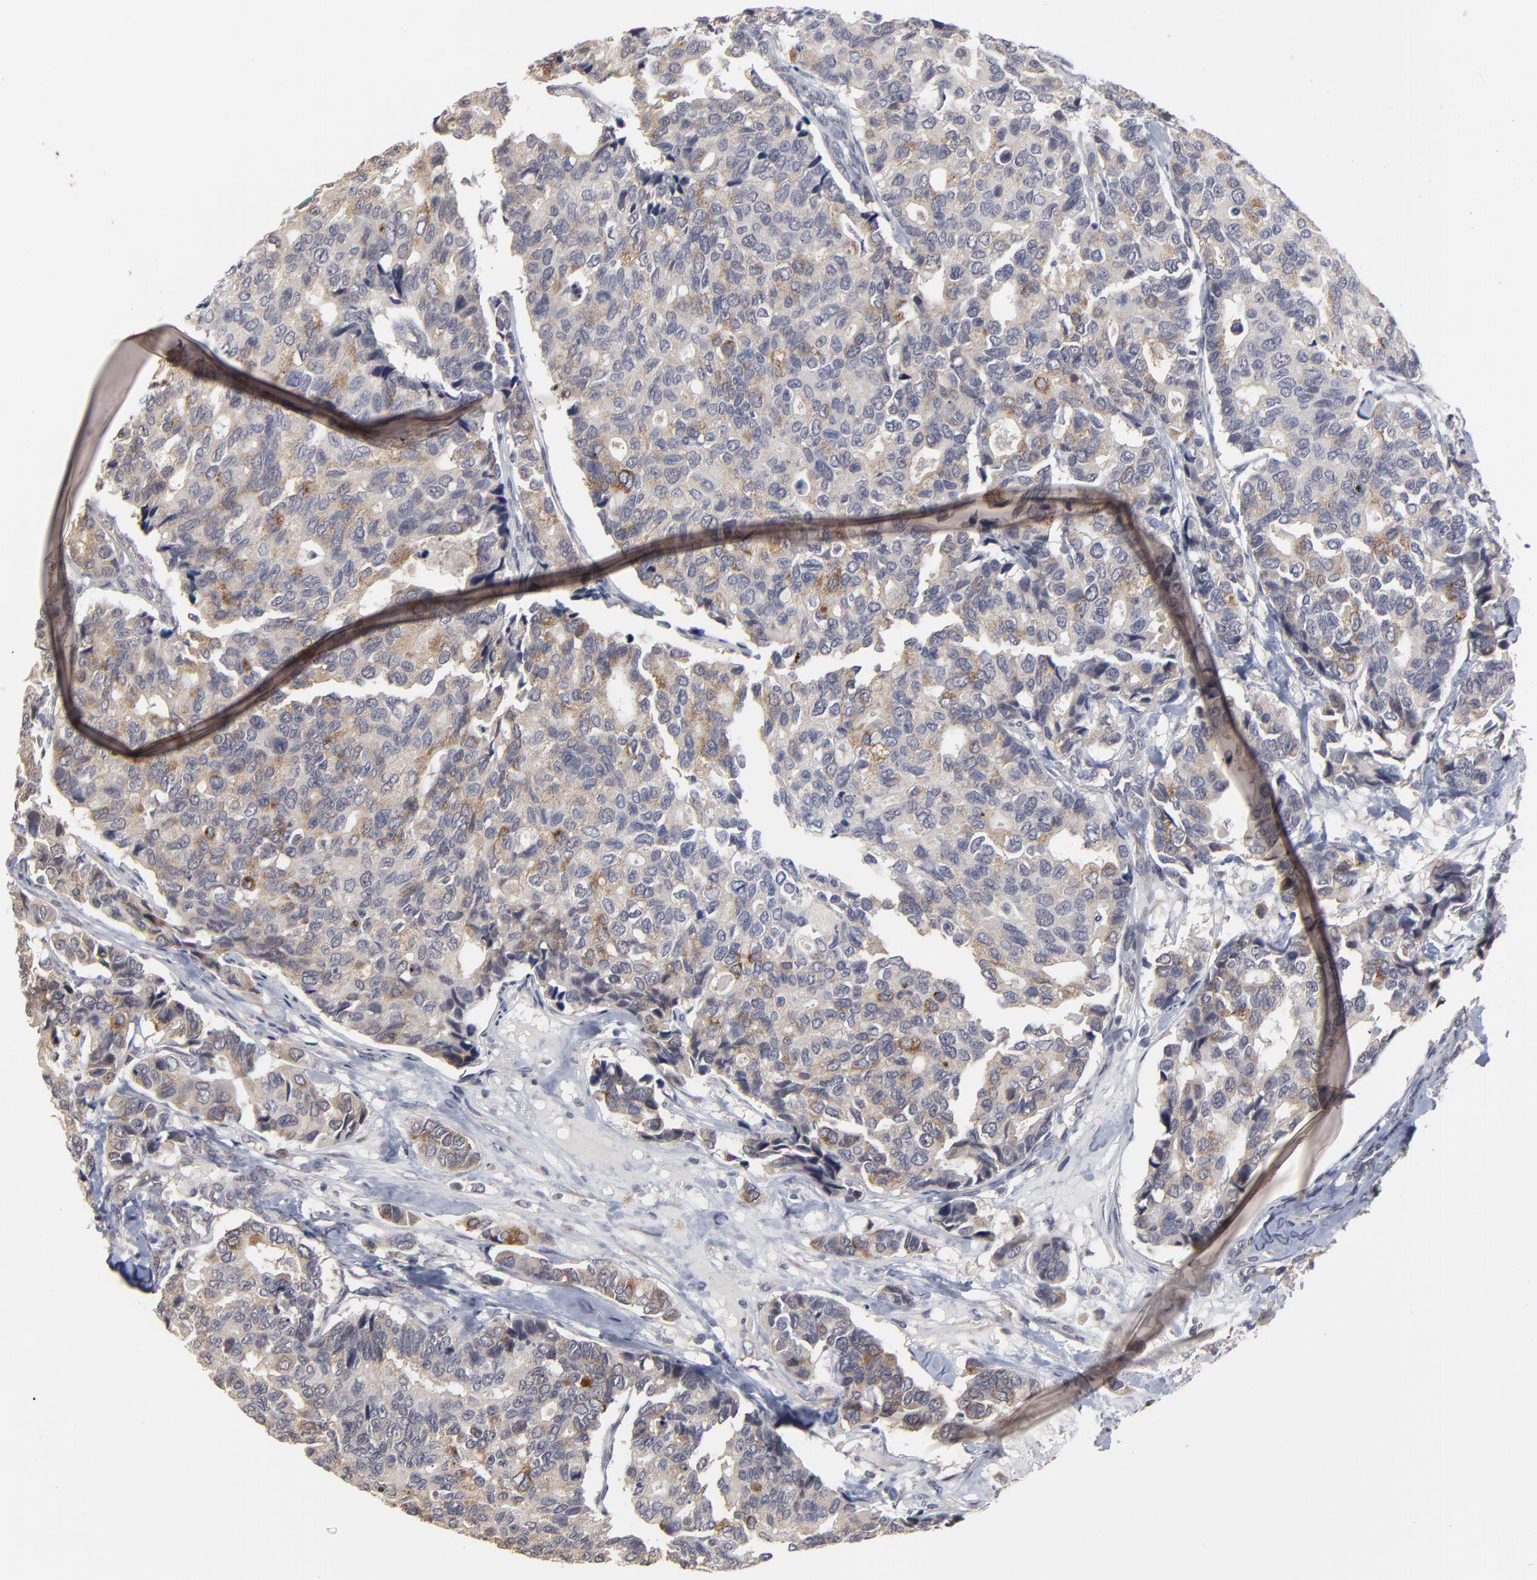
{"staining": {"intensity": "weak", "quantity": "25%-75%", "location": "cytoplasmic/membranous"}, "tissue": "breast cancer", "cell_type": "Tumor cells", "image_type": "cancer", "snomed": [{"axis": "morphology", "description": "Duct carcinoma"}, {"axis": "topography", "description": "Breast"}], "caption": "The histopathology image displays immunohistochemical staining of breast cancer. There is weak cytoplasmic/membranous positivity is identified in about 25%-75% of tumor cells.", "gene": "MAGEA10", "patient": {"sex": "female", "age": 69}}